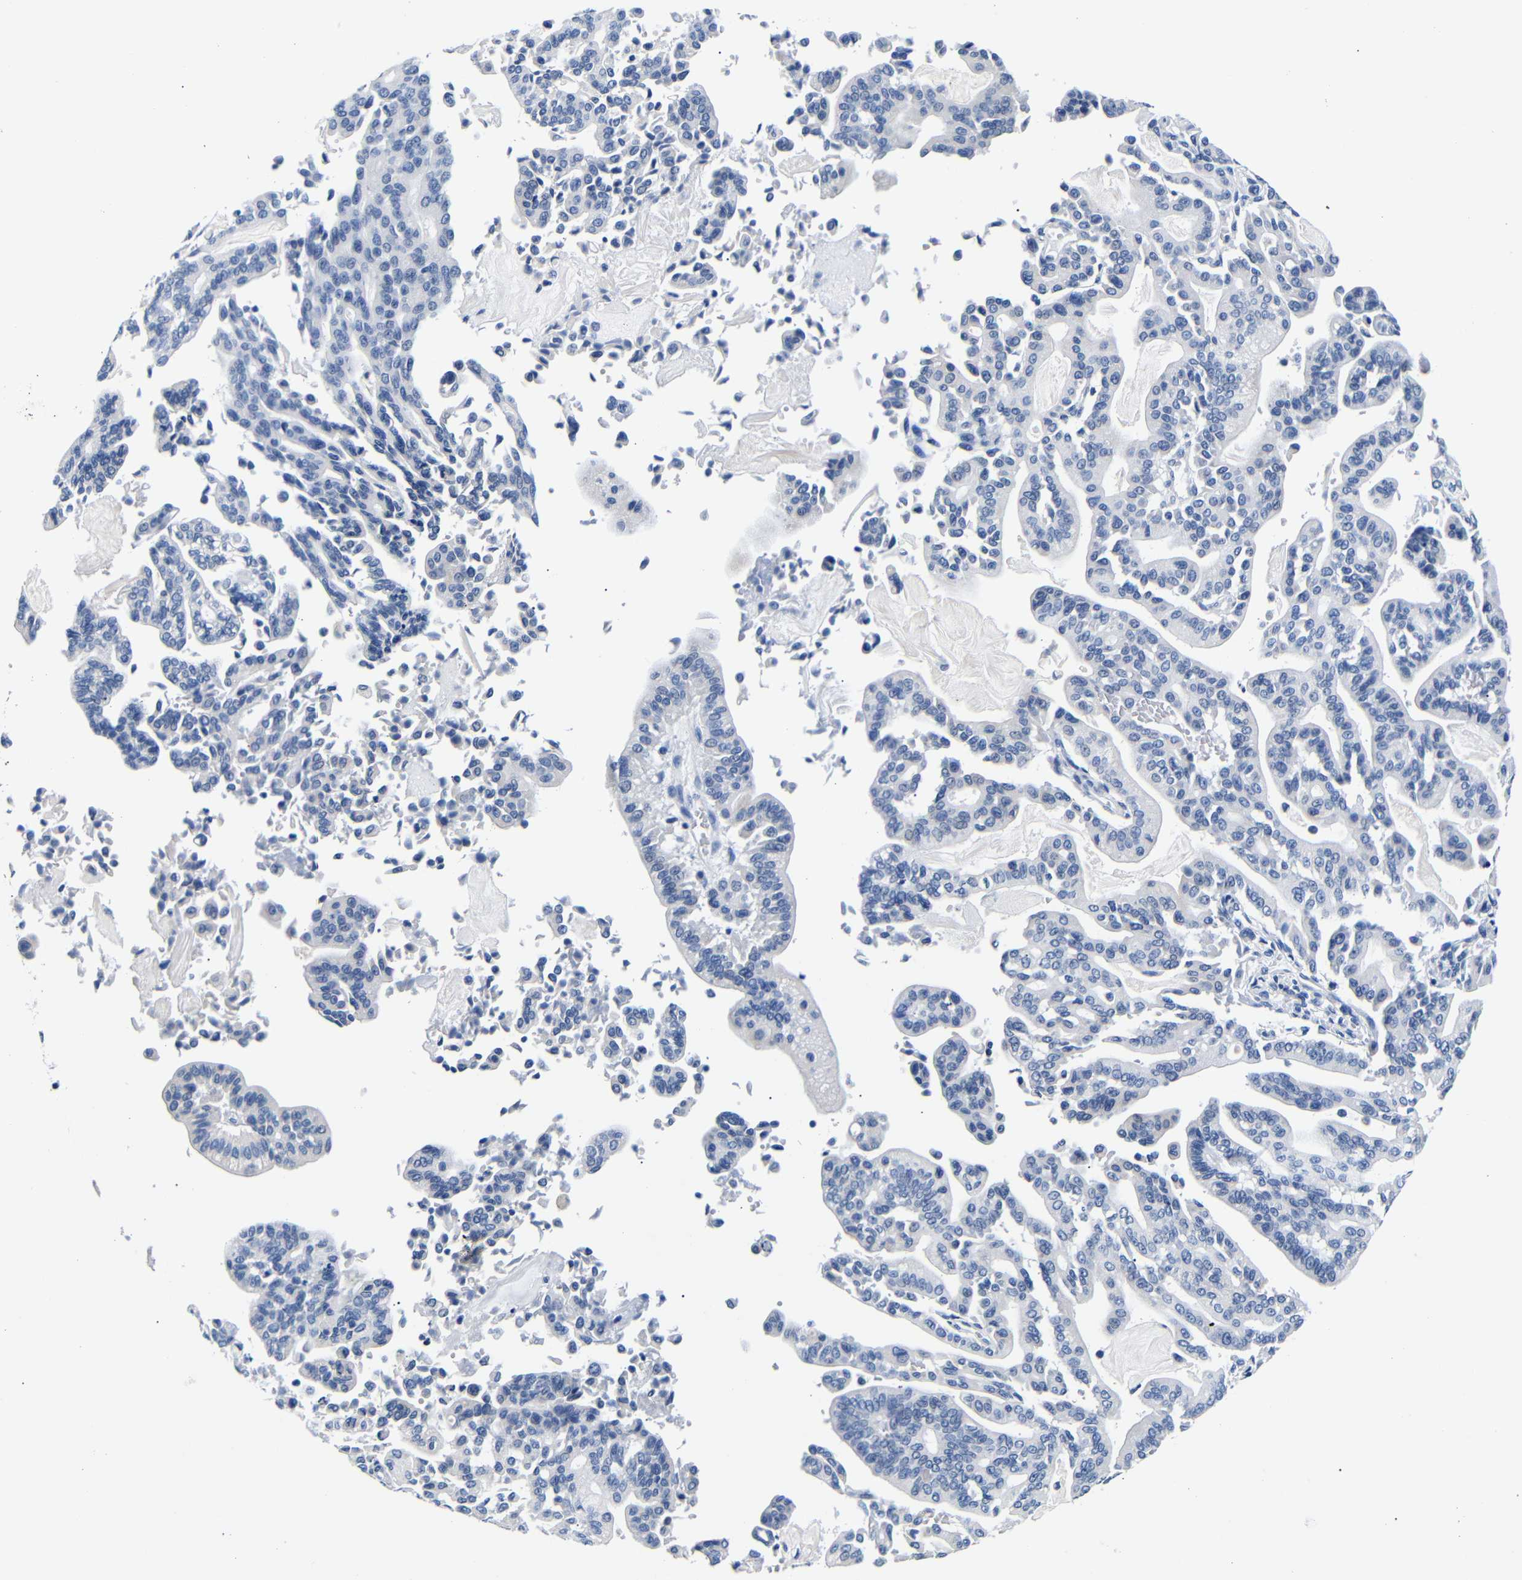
{"staining": {"intensity": "negative", "quantity": "none", "location": "none"}, "tissue": "pancreatic cancer", "cell_type": "Tumor cells", "image_type": "cancer", "snomed": [{"axis": "morphology", "description": "Adenocarcinoma, NOS"}, {"axis": "topography", "description": "Pancreas"}], "caption": "Immunohistochemical staining of pancreatic cancer (adenocarcinoma) demonstrates no significant positivity in tumor cells. (DAB IHC with hematoxylin counter stain).", "gene": "GAP43", "patient": {"sex": "male", "age": 63}}